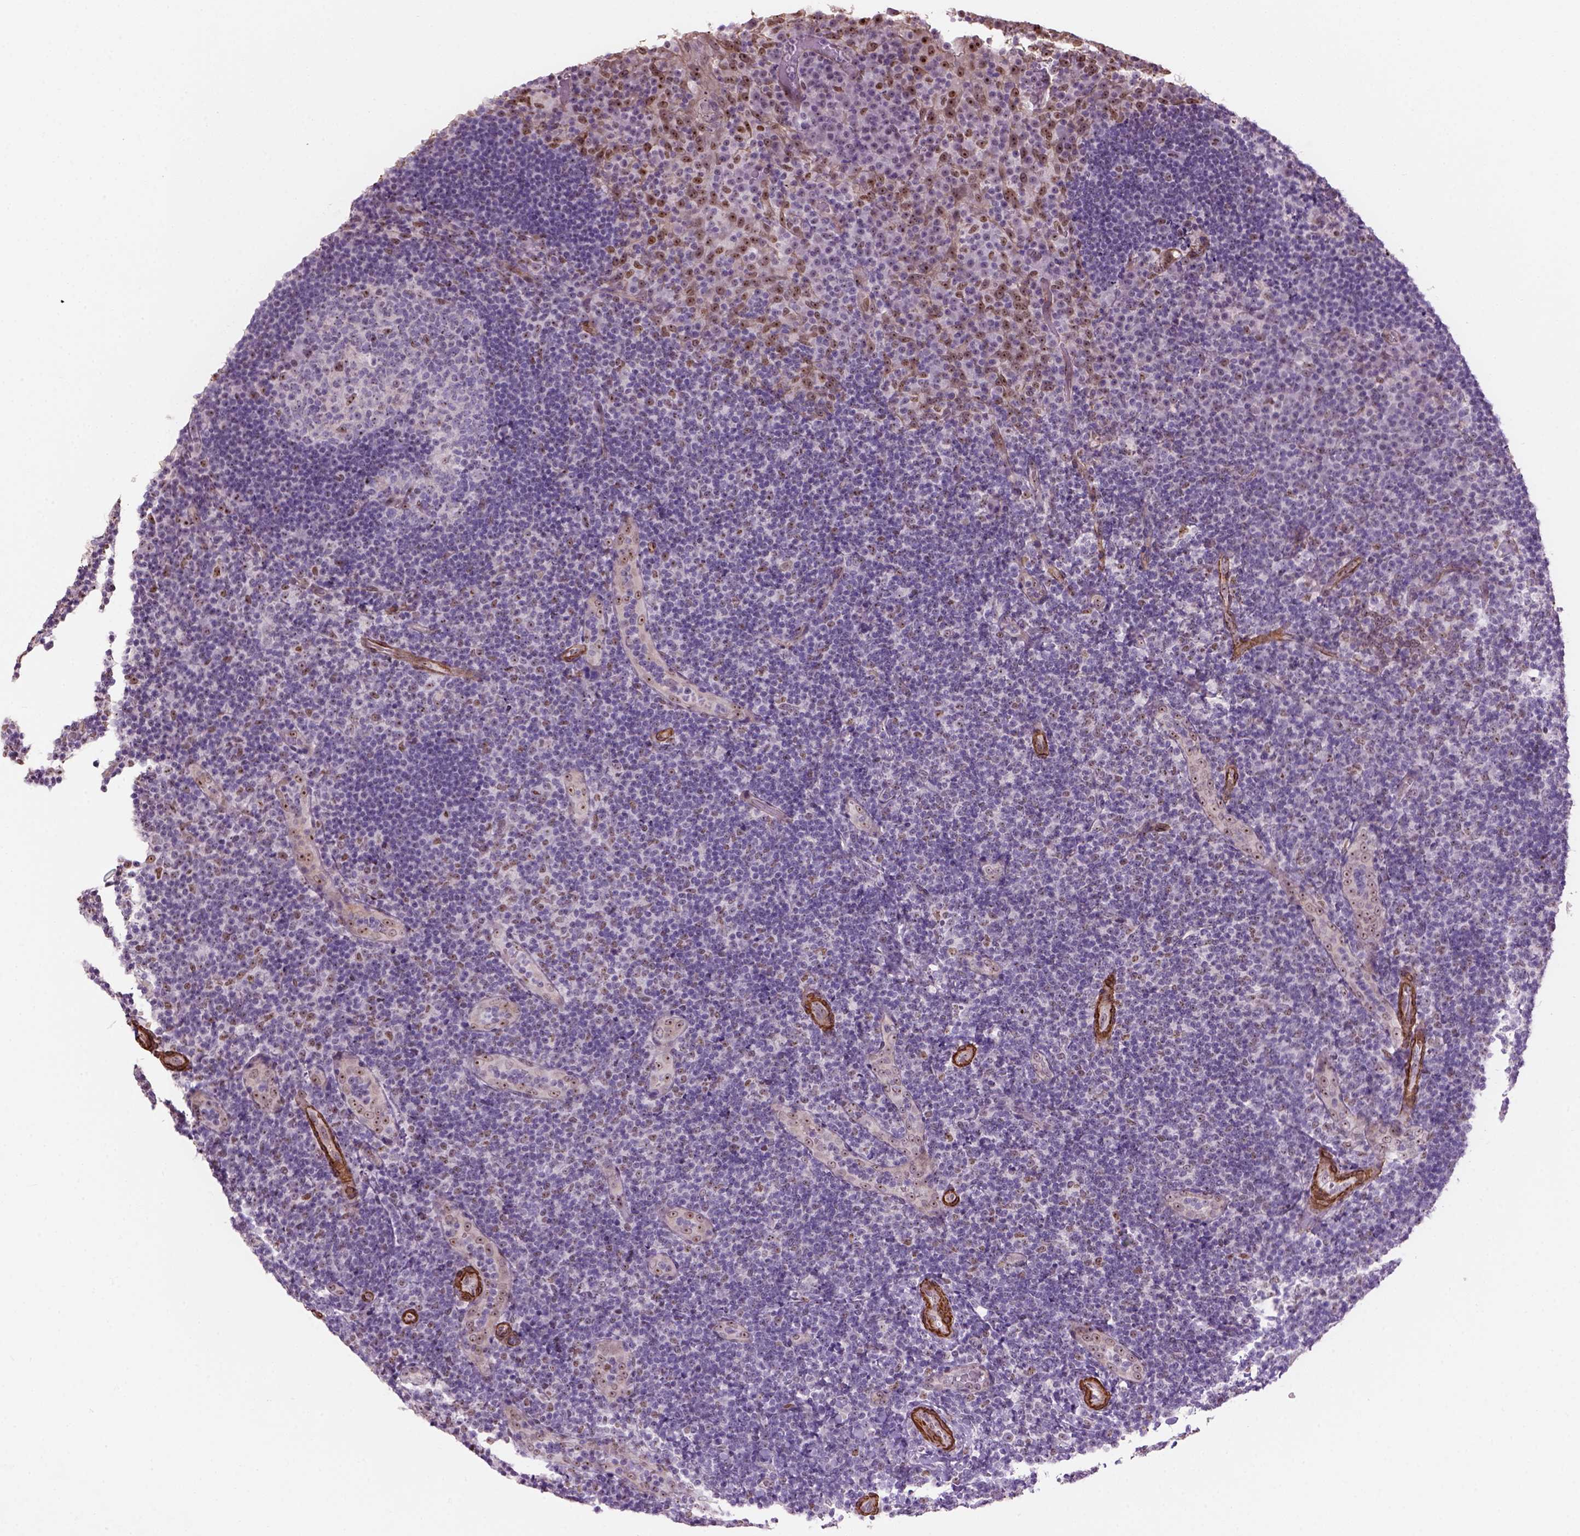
{"staining": {"intensity": "moderate", "quantity": "<25%", "location": "nuclear"}, "tissue": "tonsil", "cell_type": "Germinal center cells", "image_type": "normal", "snomed": [{"axis": "morphology", "description": "Normal tissue, NOS"}, {"axis": "topography", "description": "Tonsil"}], "caption": "The photomicrograph exhibits immunohistochemical staining of unremarkable tonsil. There is moderate nuclear expression is seen in approximately <25% of germinal center cells. The staining is performed using DAB (3,3'-diaminobenzidine) brown chromogen to label protein expression. The nuclei are counter-stained blue using hematoxylin.", "gene": "RRS1", "patient": {"sex": "male", "age": 17}}